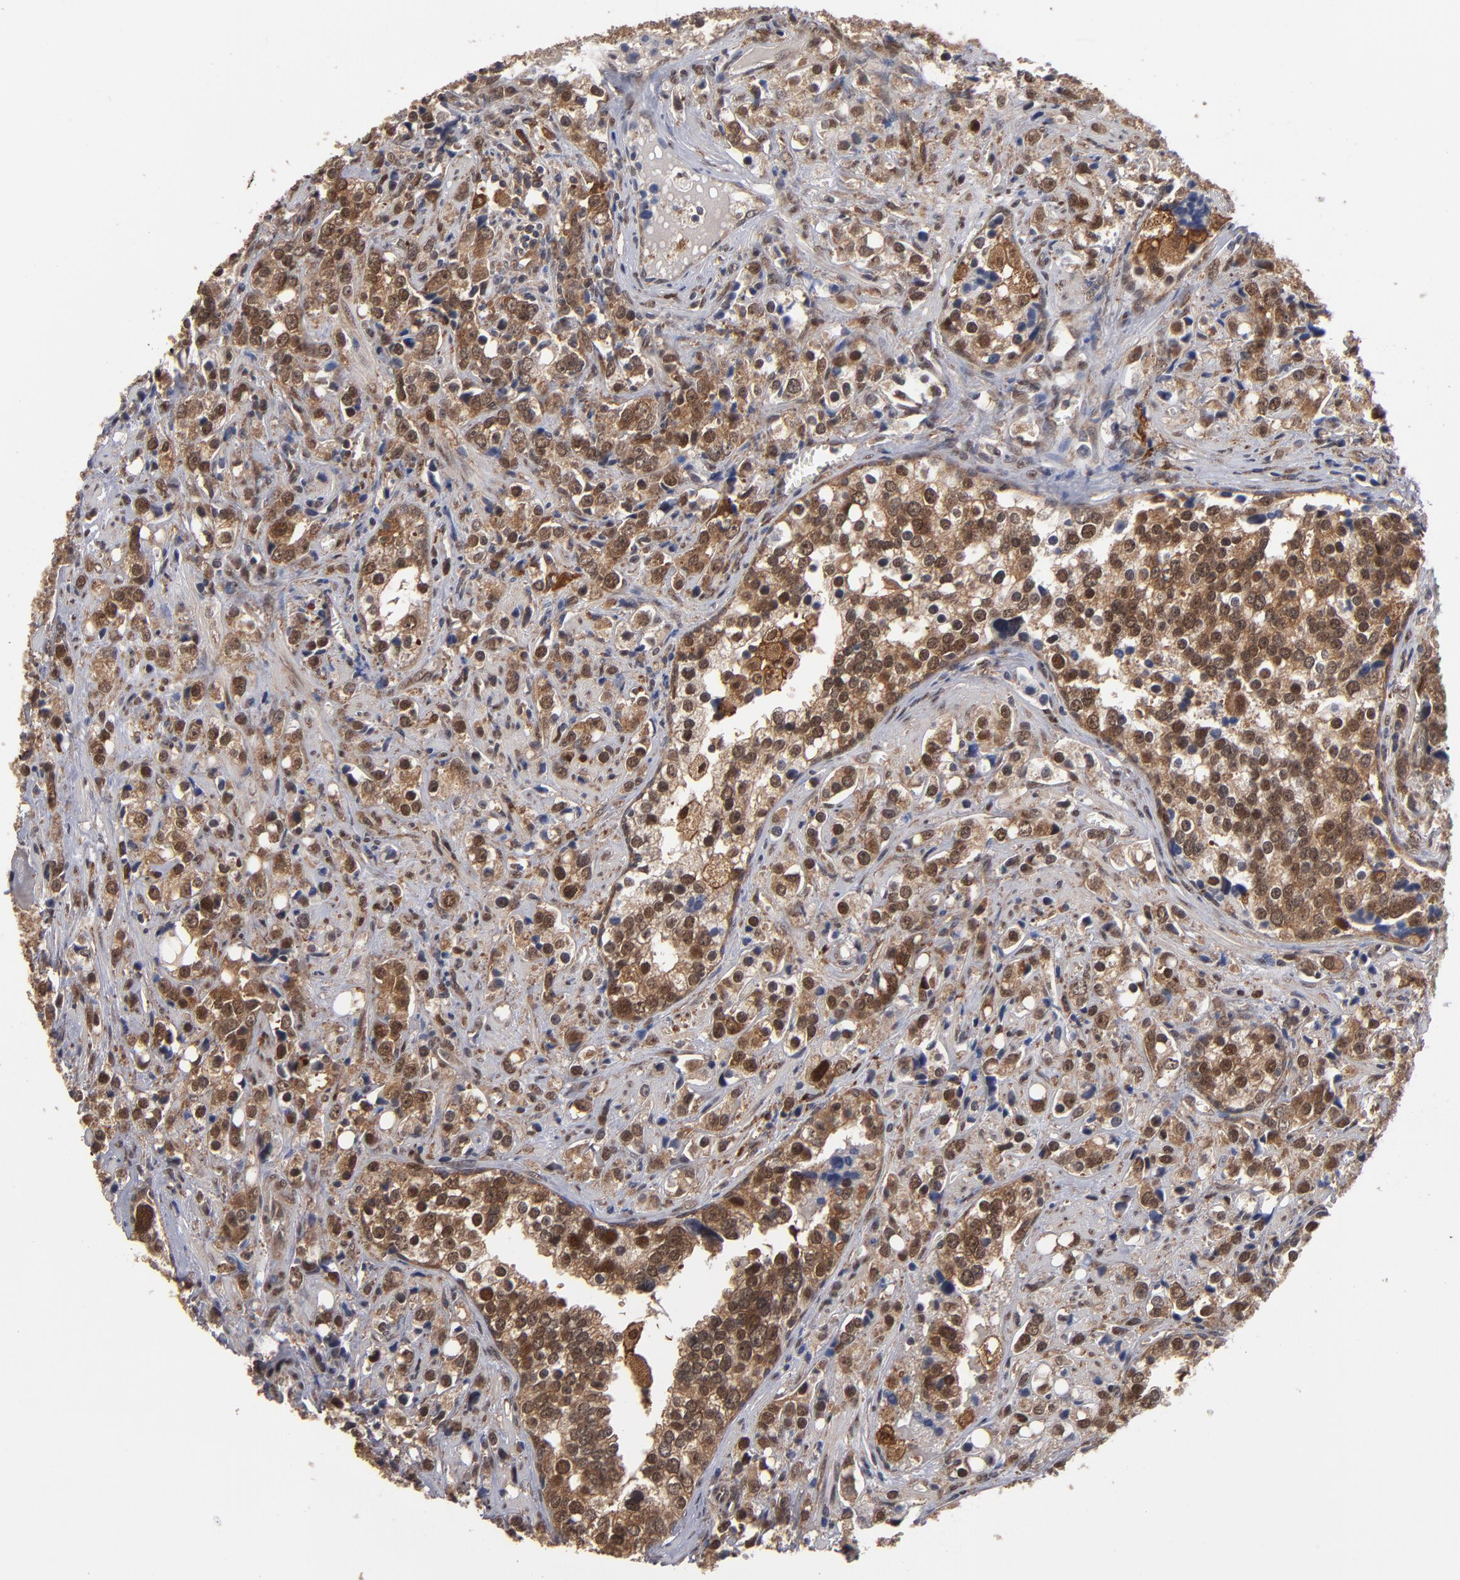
{"staining": {"intensity": "moderate", "quantity": ">75%", "location": "cytoplasmic/membranous,nuclear"}, "tissue": "prostate cancer", "cell_type": "Tumor cells", "image_type": "cancer", "snomed": [{"axis": "morphology", "description": "Adenocarcinoma, High grade"}, {"axis": "topography", "description": "Prostate"}], "caption": "Immunohistochemistry (IHC) micrograph of neoplastic tissue: prostate cancer (high-grade adenocarcinoma) stained using IHC demonstrates medium levels of moderate protein expression localized specifically in the cytoplasmic/membranous and nuclear of tumor cells, appearing as a cytoplasmic/membranous and nuclear brown color.", "gene": "HUWE1", "patient": {"sex": "male", "age": 71}}